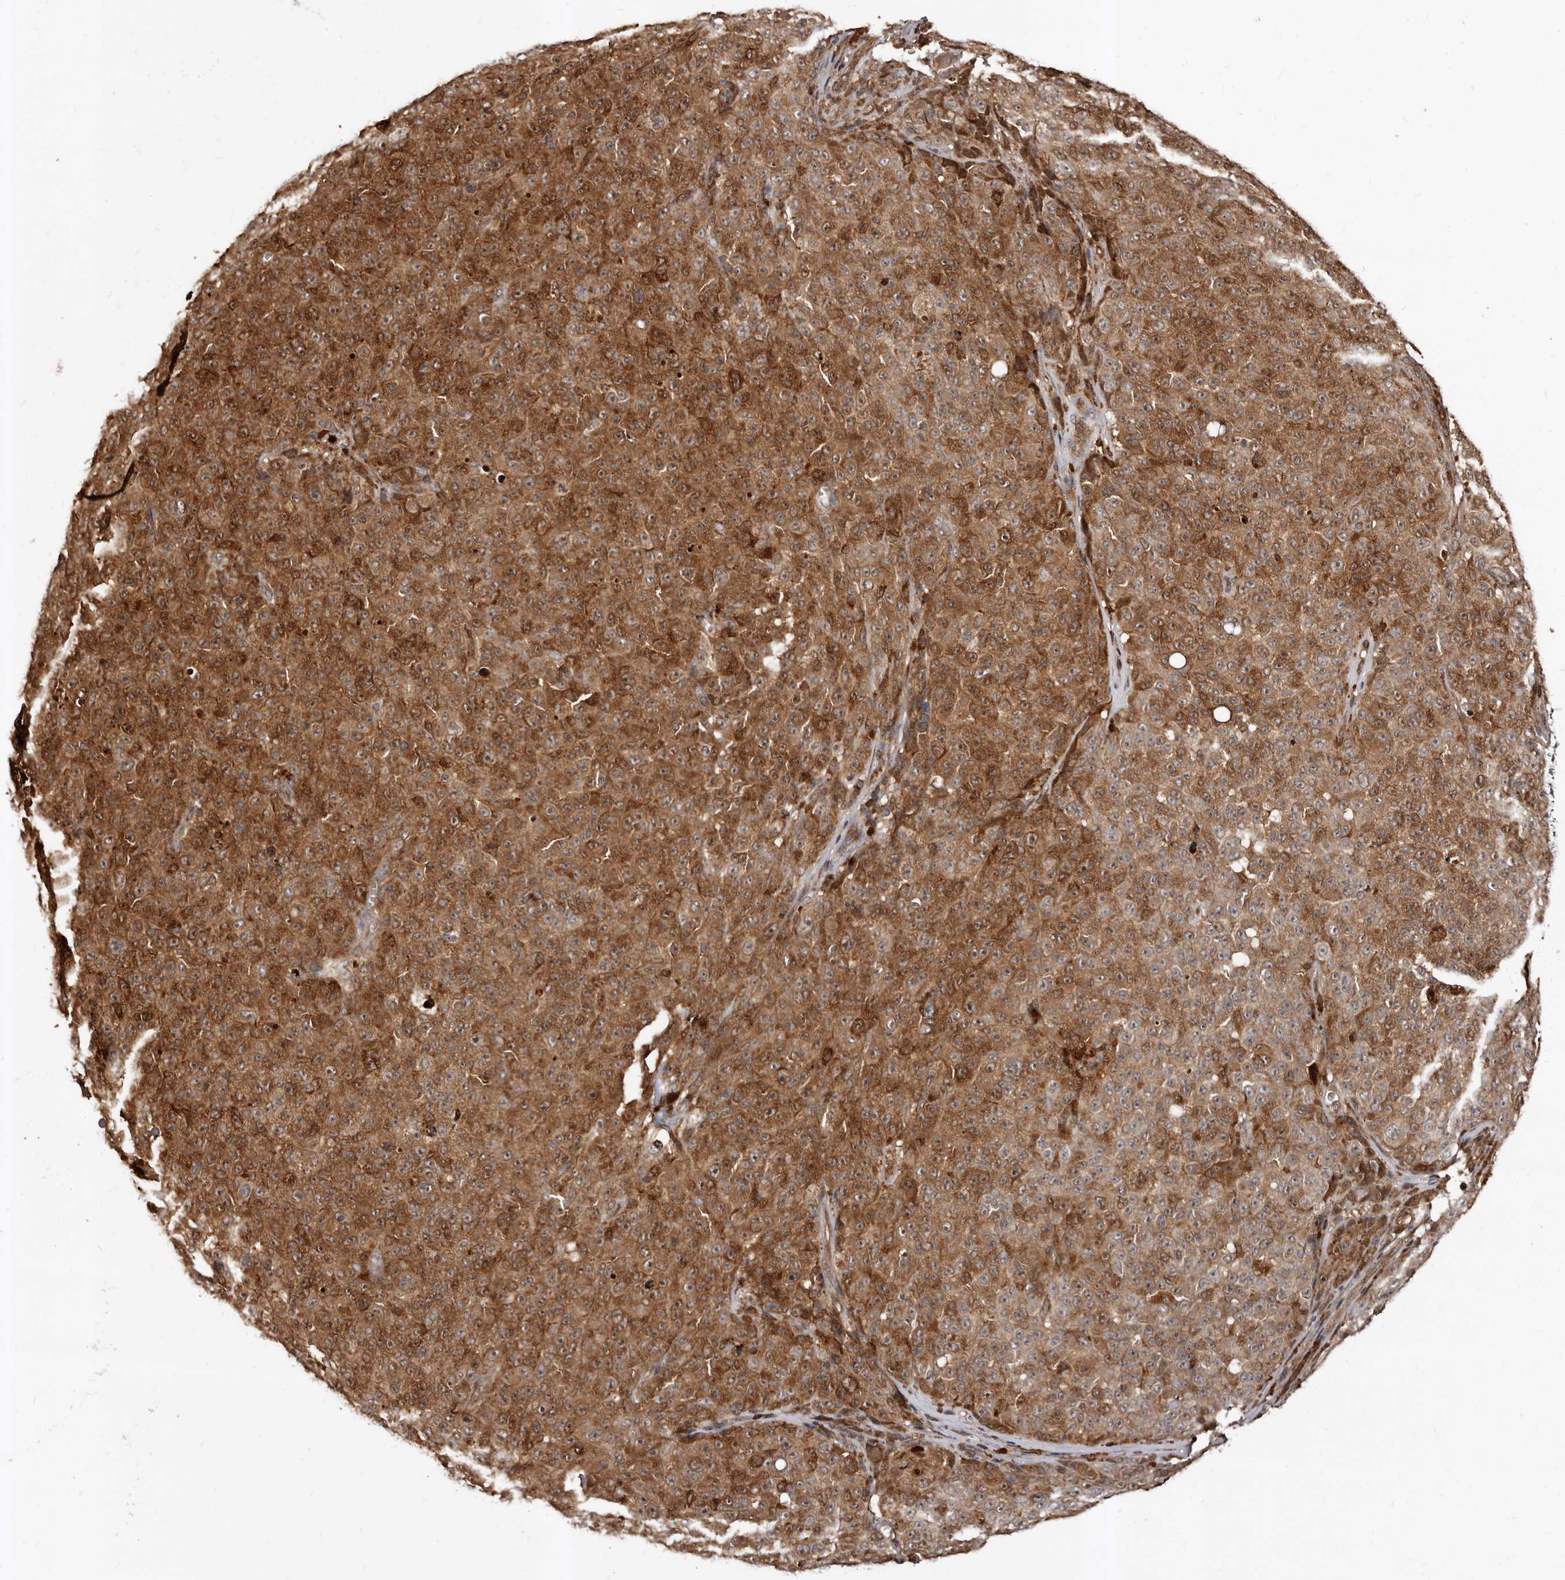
{"staining": {"intensity": "strong", "quantity": ">75%", "location": "cytoplasmic/membranous"}, "tissue": "melanoma", "cell_type": "Tumor cells", "image_type": "cancer", "snomed": [{"axis": "morphology", "description": "Malignant melanoma, NOS"}, {"axis": "topography", "description": "Skin"}], "caption": "Protein staining by immunohistochemistry displays strong cytoplasmic/membranous staining in about >75% of tumor cells in melanoma.", "gene": "BAX", "patient": {"sex": "female", "age": 82}}